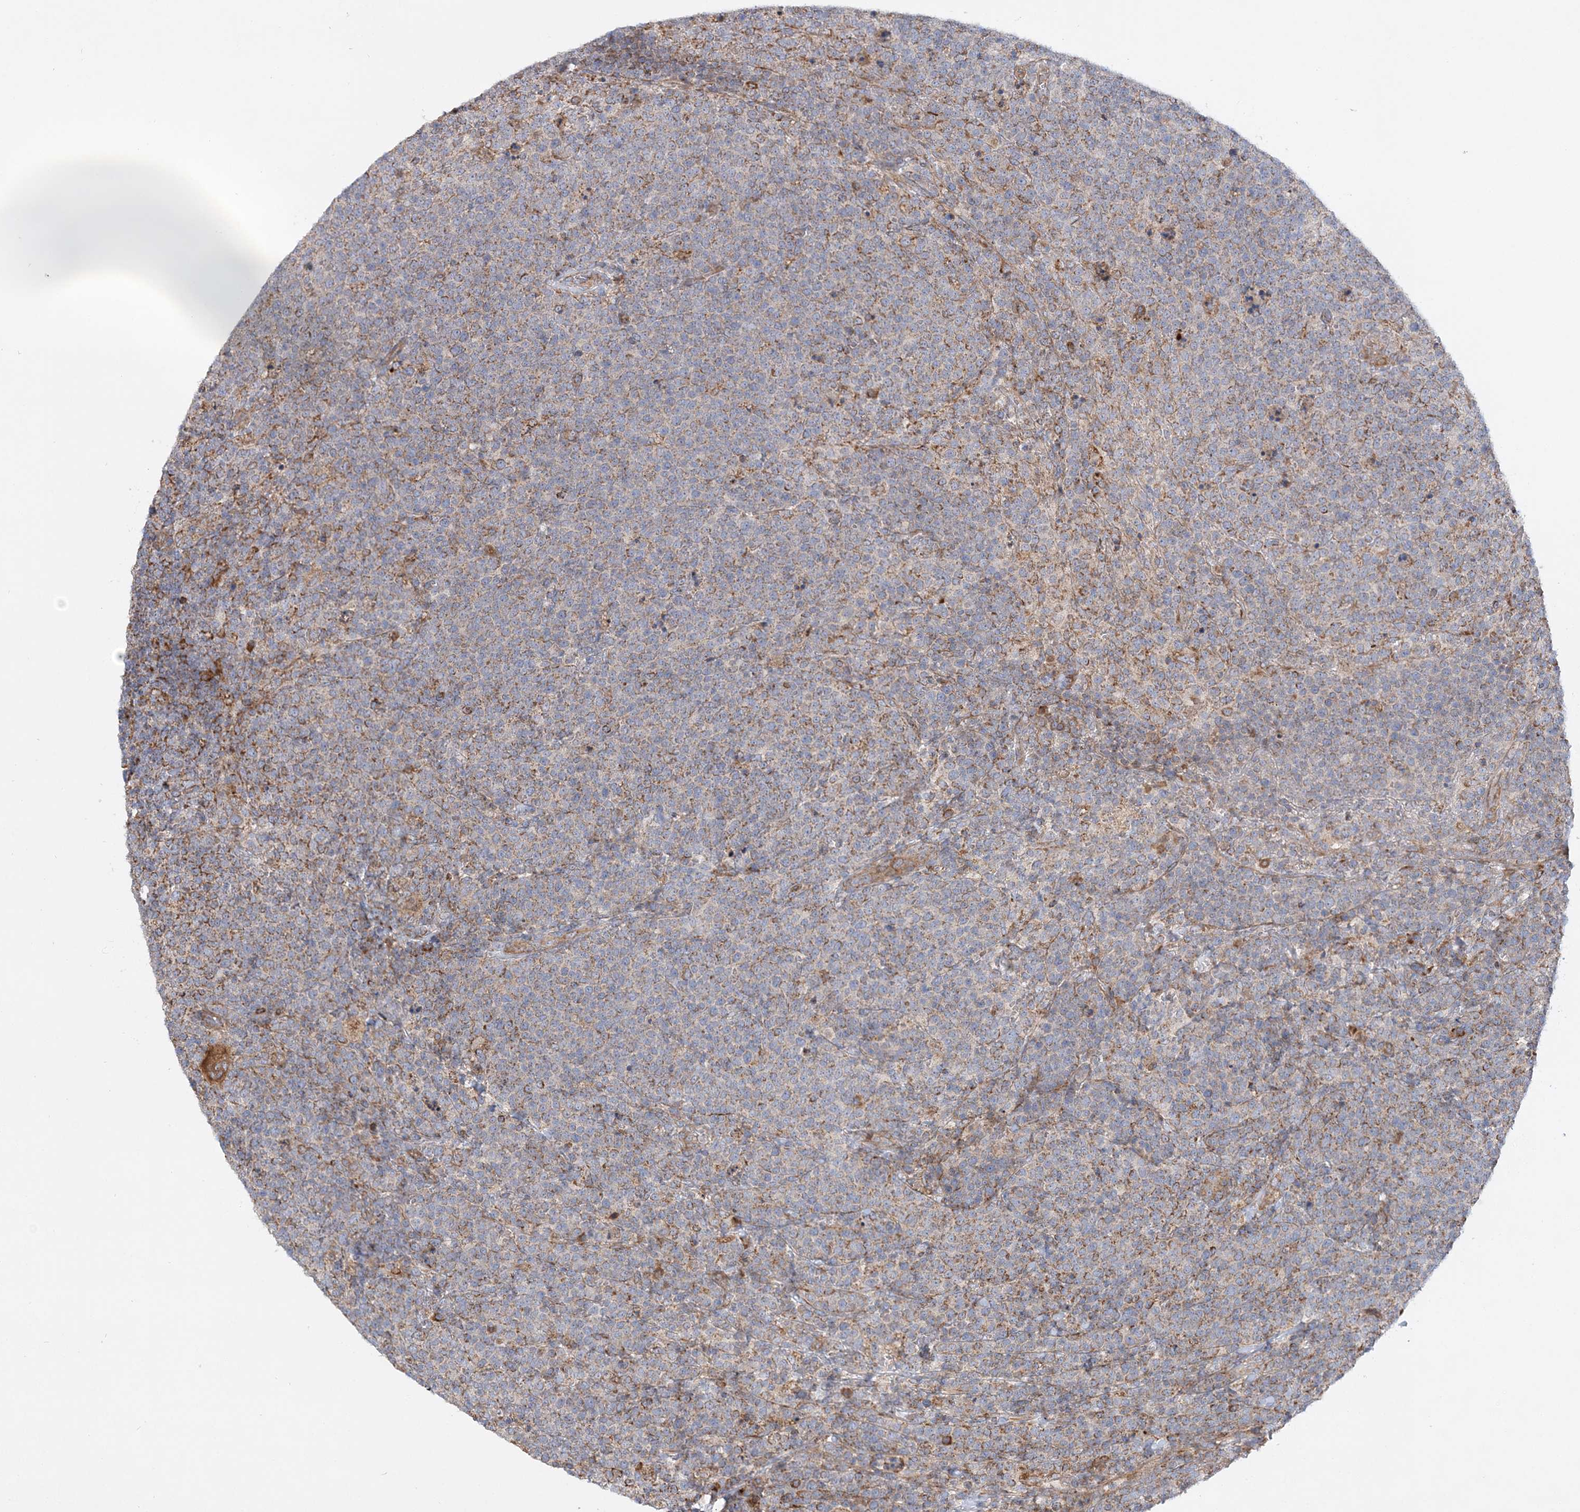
{"staining": {"intensity": "negative", "quantity": "none", "location": "none"}, "tissue": "lymphoma", "cell_type": "Tumor cells", "image_type": "cancer", "snomed": [{"axis": "morphology", "description": "Malignant lymphoma, non-Hodgkin's type, High grade"}, {"axis": "topography", "description": "Lymph node"}], "caption": "IHC histopathology image of lymphoma stained for a protein (brown), which displays no positivity in tumor cells. Nuclei are stained in blue.", "gene": "ZFYVE16", "patient": {"sex": "male", "age": 61}}